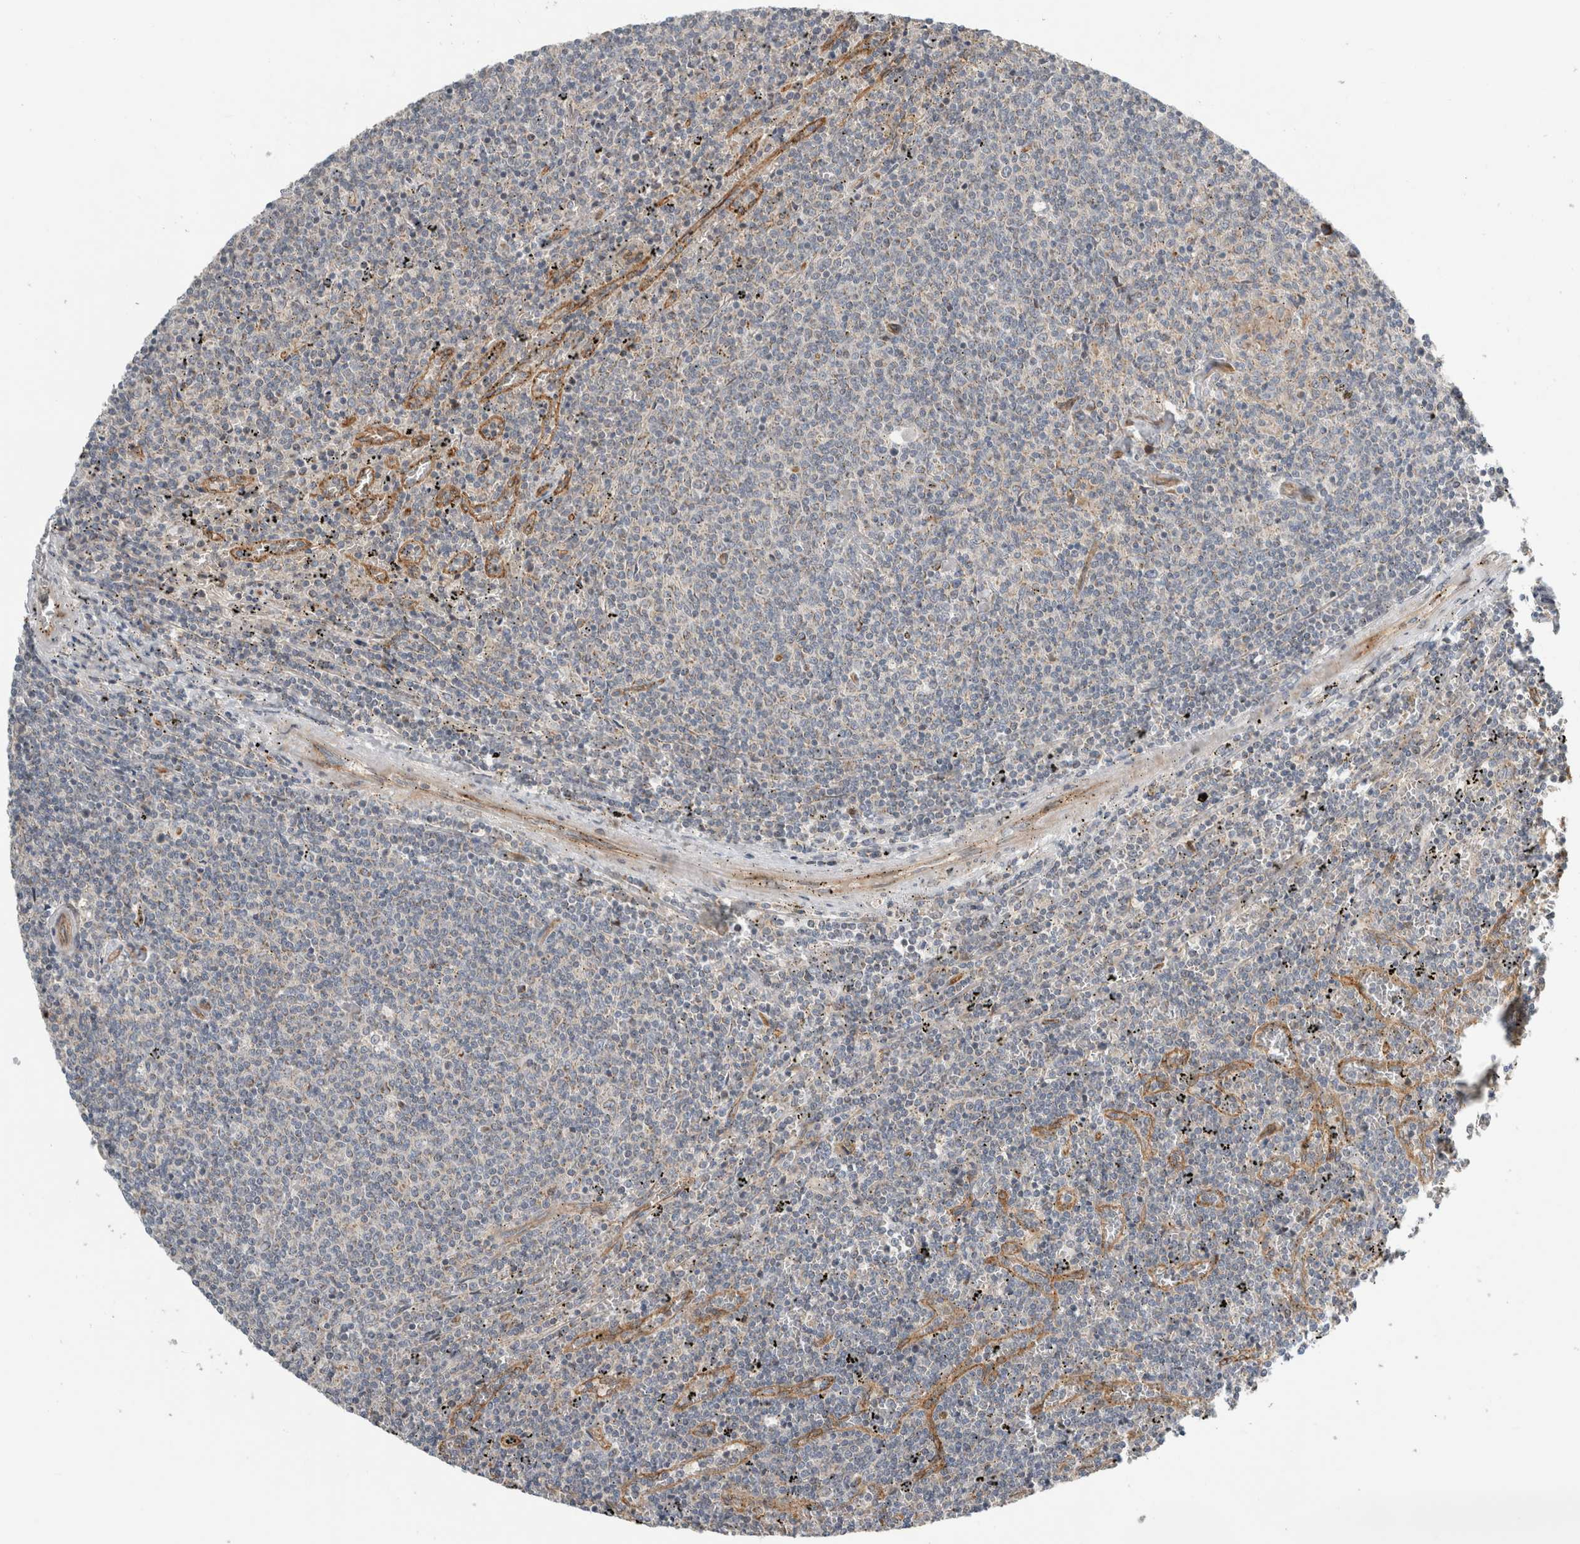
{"staining": {"intensity": "negative", "quantity": "none", "location": "none"}, "tissue": "lymphoma", "cell_type": "Tumor cells", "image_type": "cancer", "snomed": [{"axis": "morphology", "description": "Malignant lymphoma, non-Hodgkin's type, Low grade"}, {"axis": "topography", "description": "Spleen"}], "caption": "High magnification brightfield microscopy of lymphoma stained with DAB (brown) and counterstained with hematoxylin (blue): tumor cells show no significant positivity.", "gene": "KPNA5", "patient": {"sex": "female", "age": 50}}